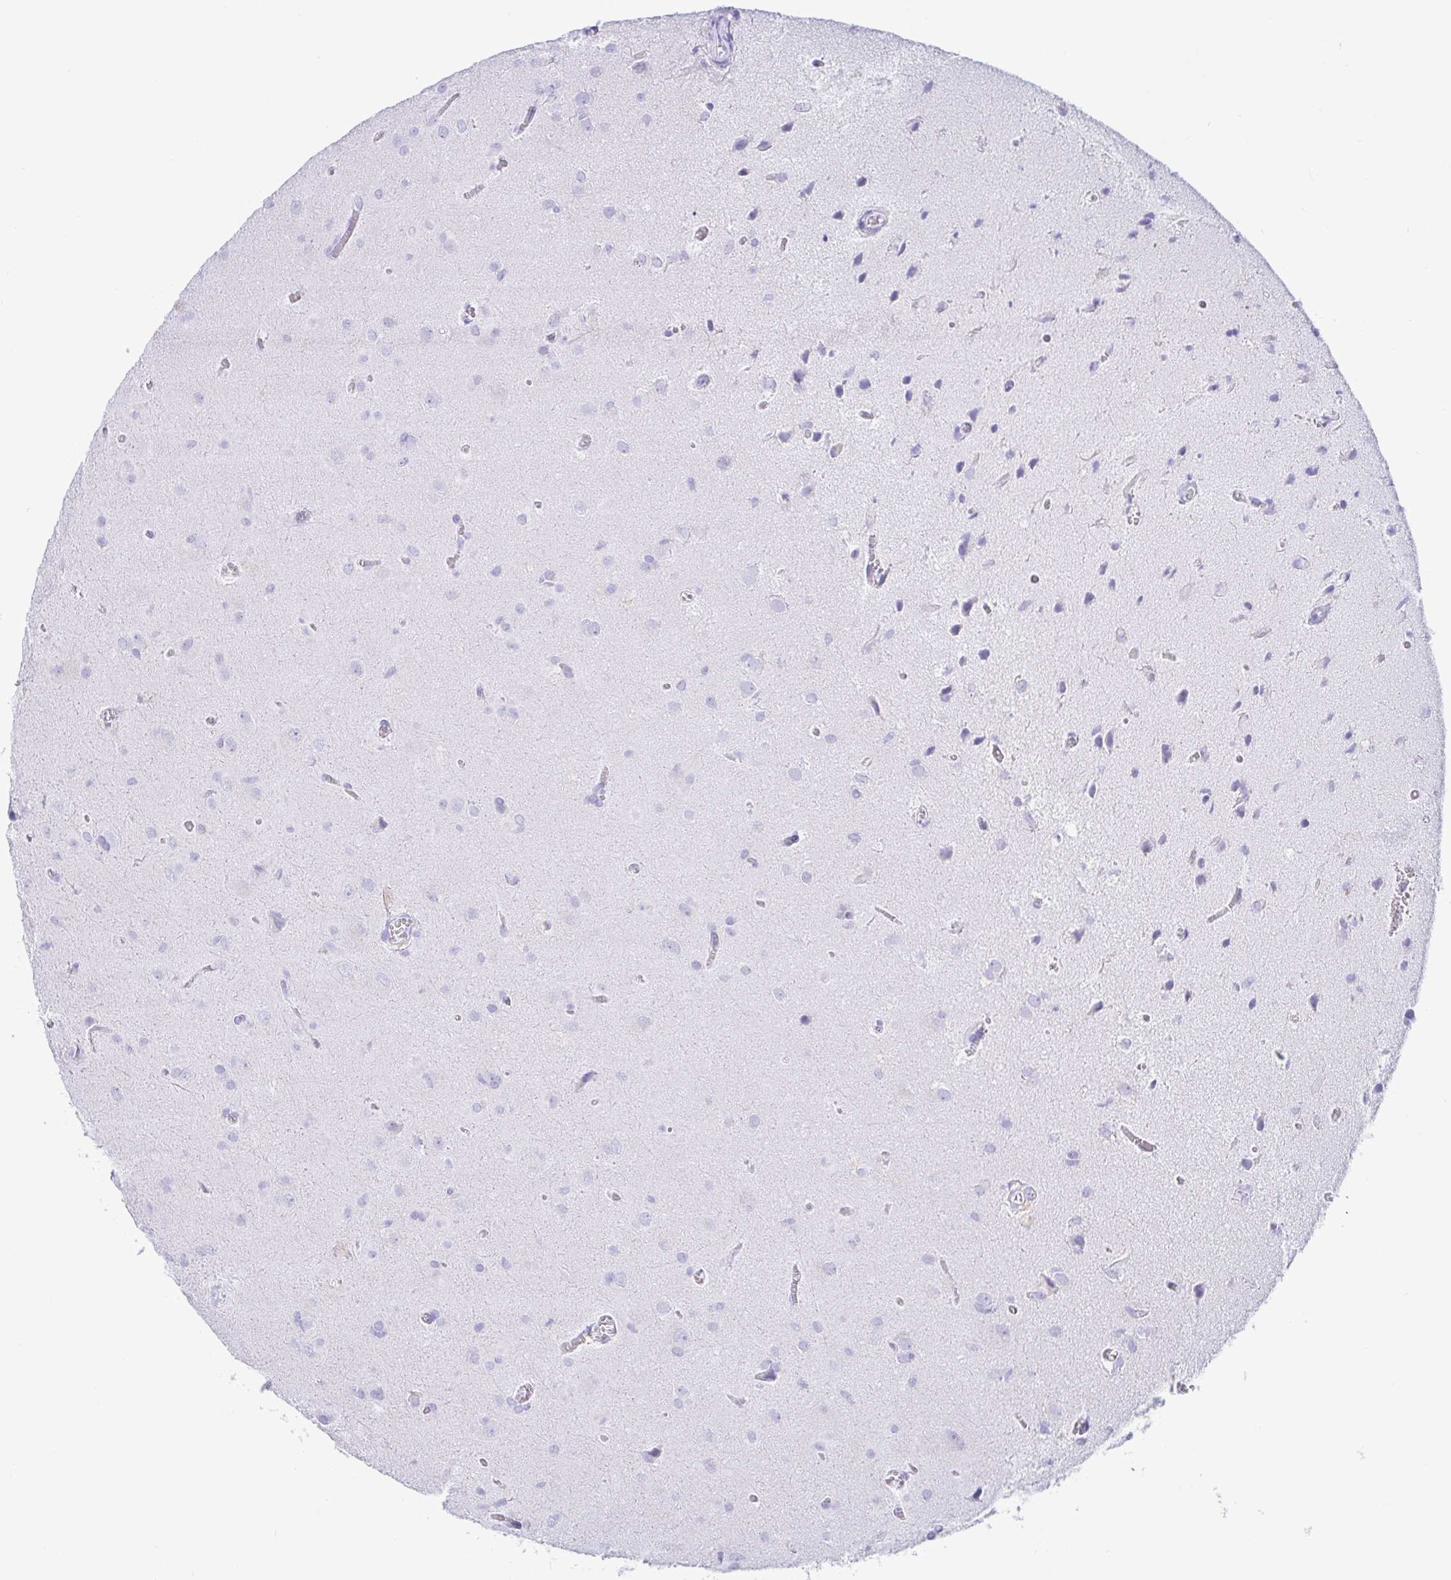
{"staining": {"intensity": "negative", "quantity": "none", "location": "none"}, "tissue": "glioma", "cell_type": "Tumor cells", "image_type": "cancer", "snomed": [{"axis": "morphology", "description": "Glioma, malignant, Low grade"}, {"axis": "topography", "description": "Brain"}], "caption": "Histopathology image shows no protein positivity in tumor cells of low-grade glioma (malignant) tissue. (Brightfield microscopy of DAB immunohistochemistry (IHC) at high magnification).", "gene": "CD5", "patient": {"sex": "male", "age": 58}}